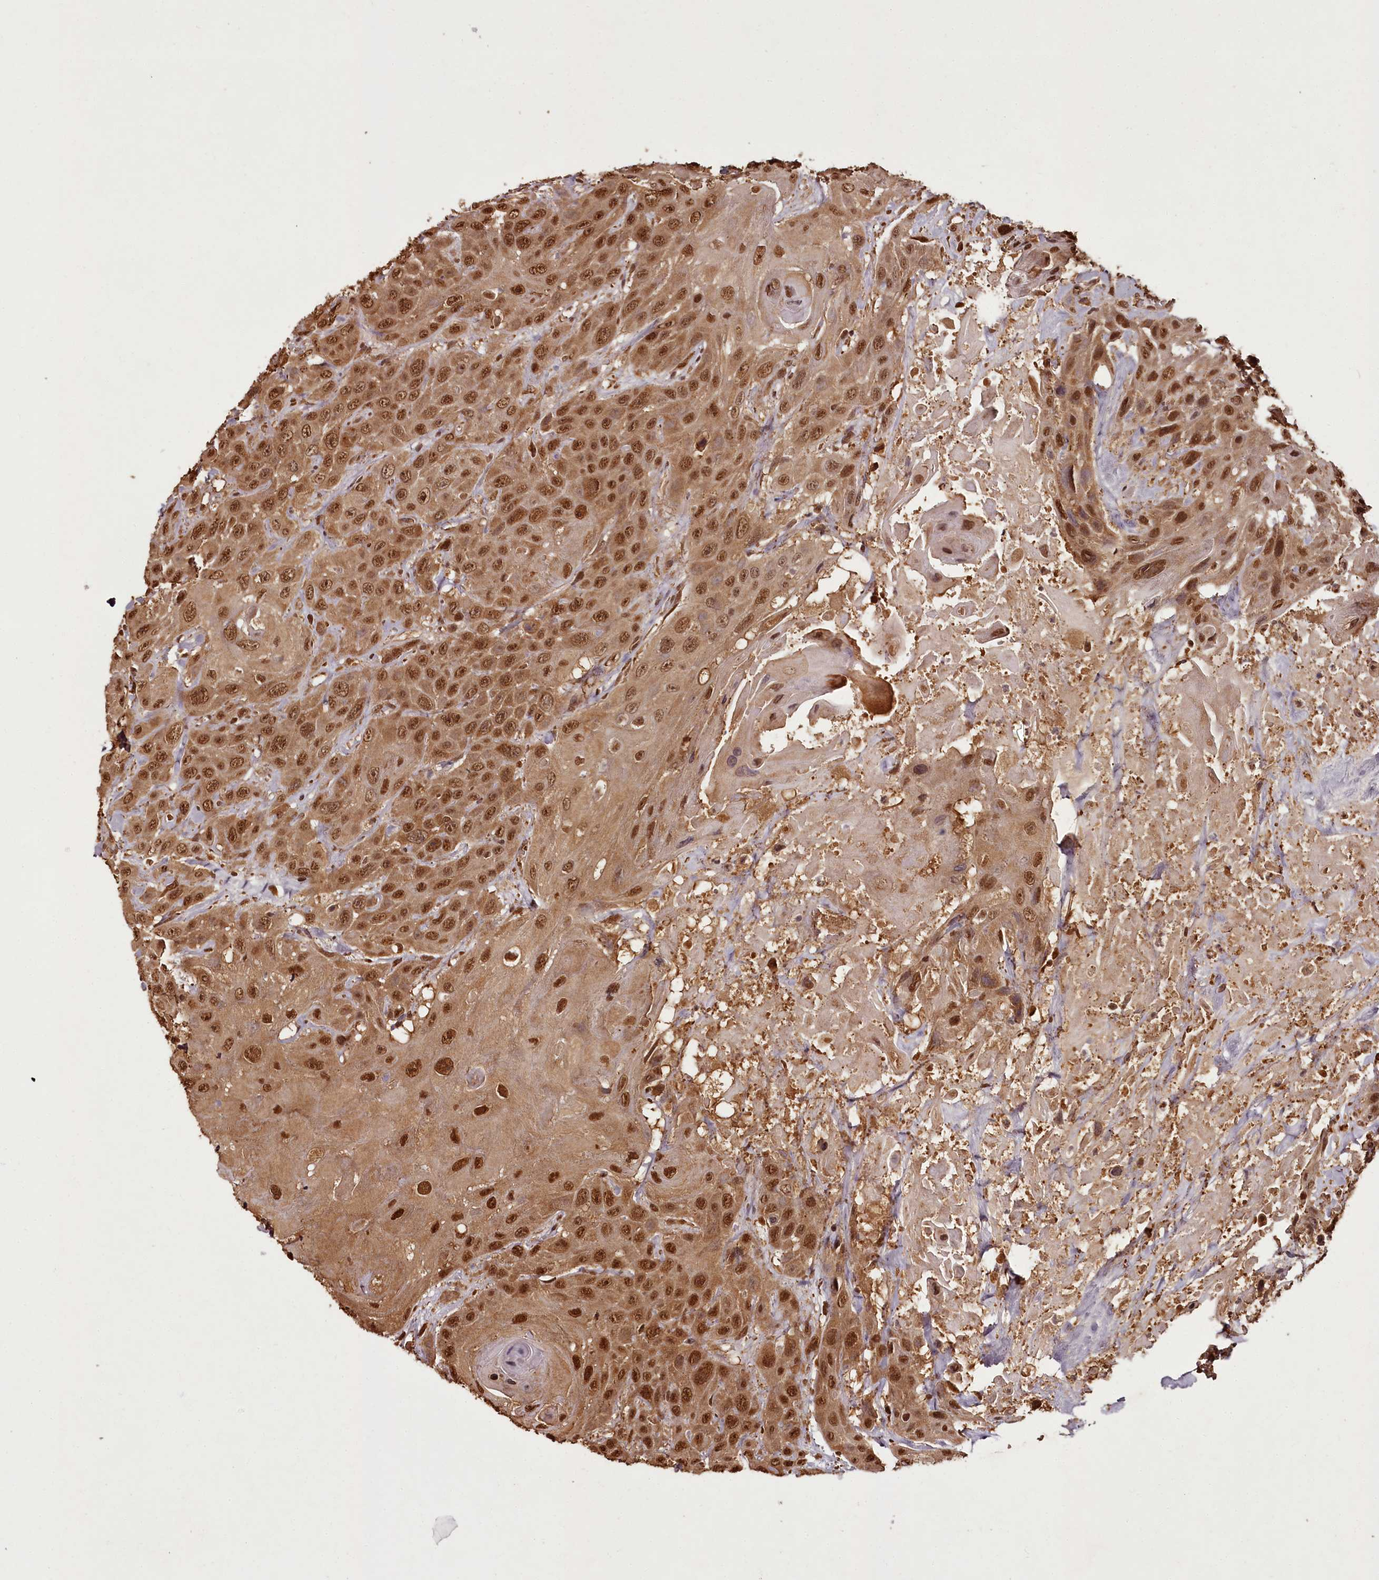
{"staining": {"intensity": "moderate", "quantity": ">75%", "location": "nuclear"}, "tissue": "head and neck cancer", "cell_type": "Tumor cells", "image_type": "cancer", "snomed": [{"axis": "morphology", "description": "Squamous cell carcinoma, NOS"}, {"axis": "topography", "description": "Head-Neck"}], "caption": "Tumor cells demonstrate medium levels of moderate nuclear staining in about >75% of cells in squamous cell carcinoma (head and neck).", "gene": "NPRL2", "patient": {"sex": "male", "age": 81}}